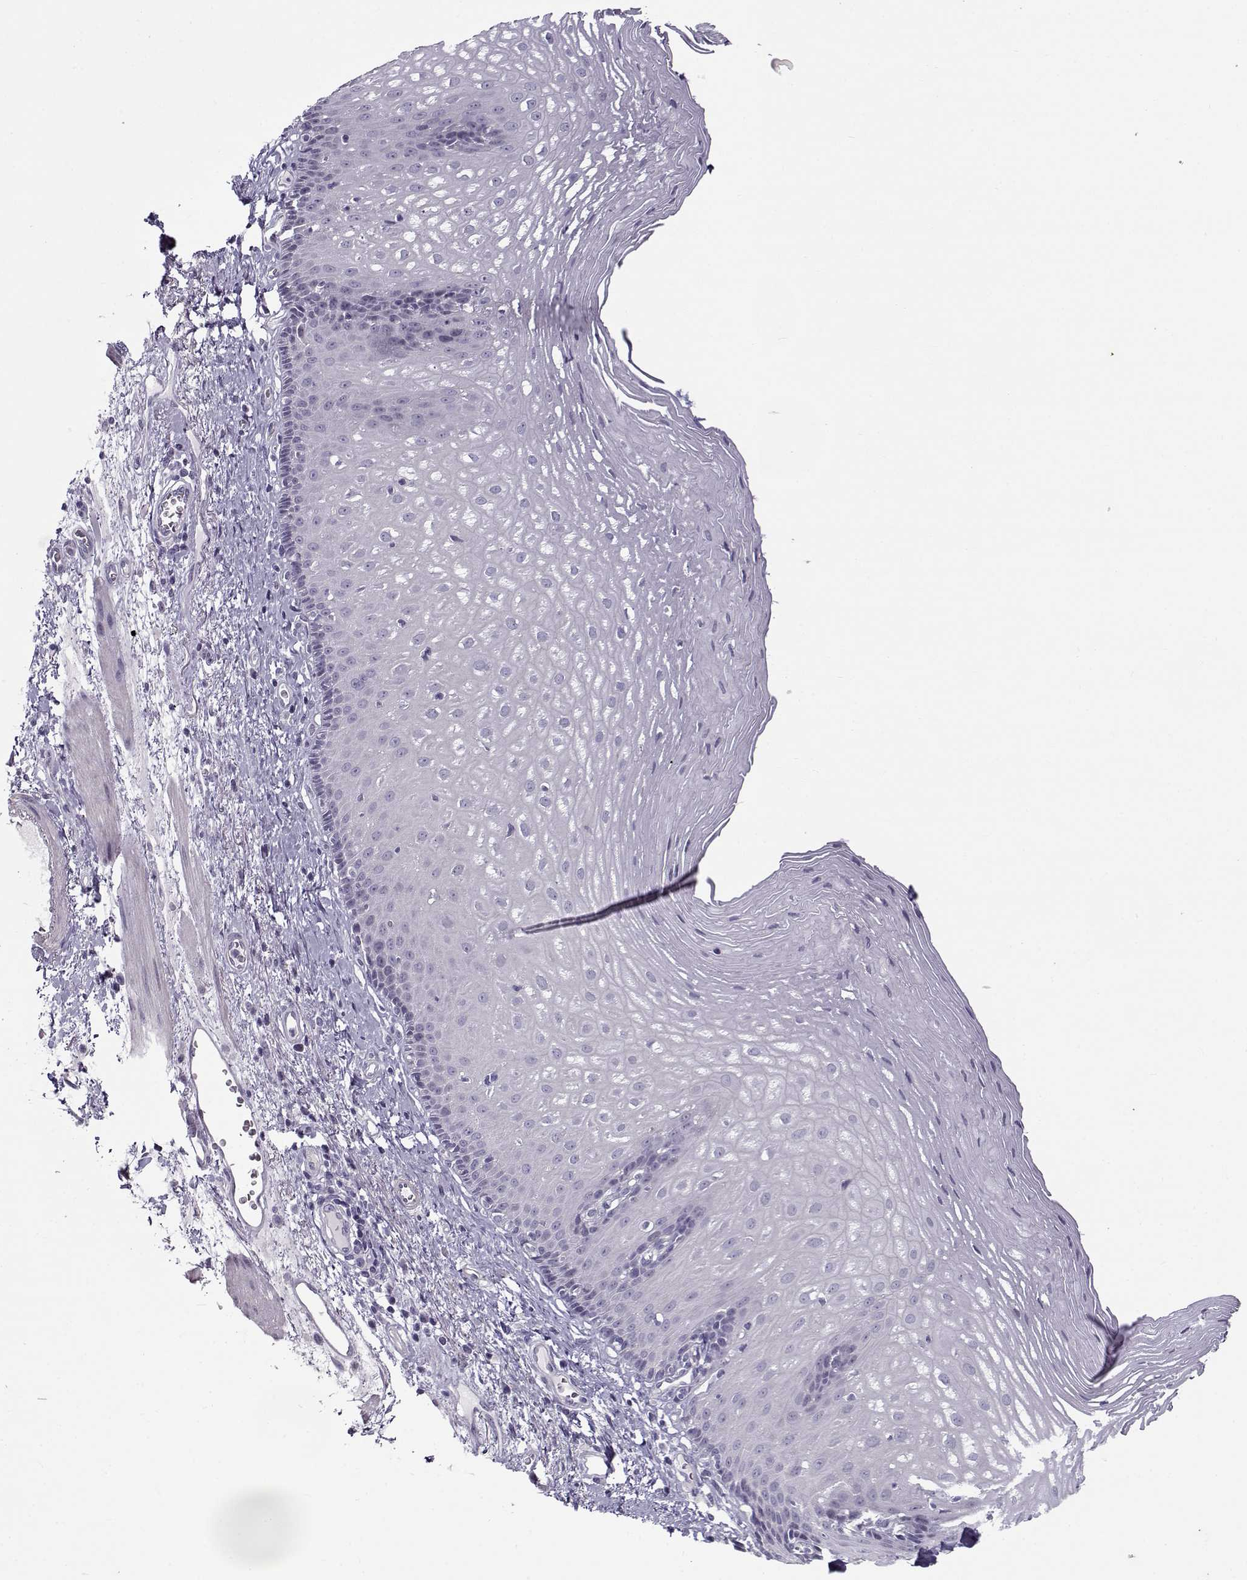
{"staining": {"intensity": "negative", "quantity": "none", "location": "none"}, "tissue": "esophagus", "cell_type": "Squamous epithelial cells", "image_type": "normal", "snomed": [{"axis": "morphology", "description": "Normal tissue, NOS"}, {"axis": "topography", "description": "Esophagus"}], "caption": "Immunohistochemistry photomicrograph of normal esophagus stained for a protein (brown), which displays no staining in squamous epithelial cells.", "gene": "TEX55", "patient": {"sex": "male", "age": 76}}